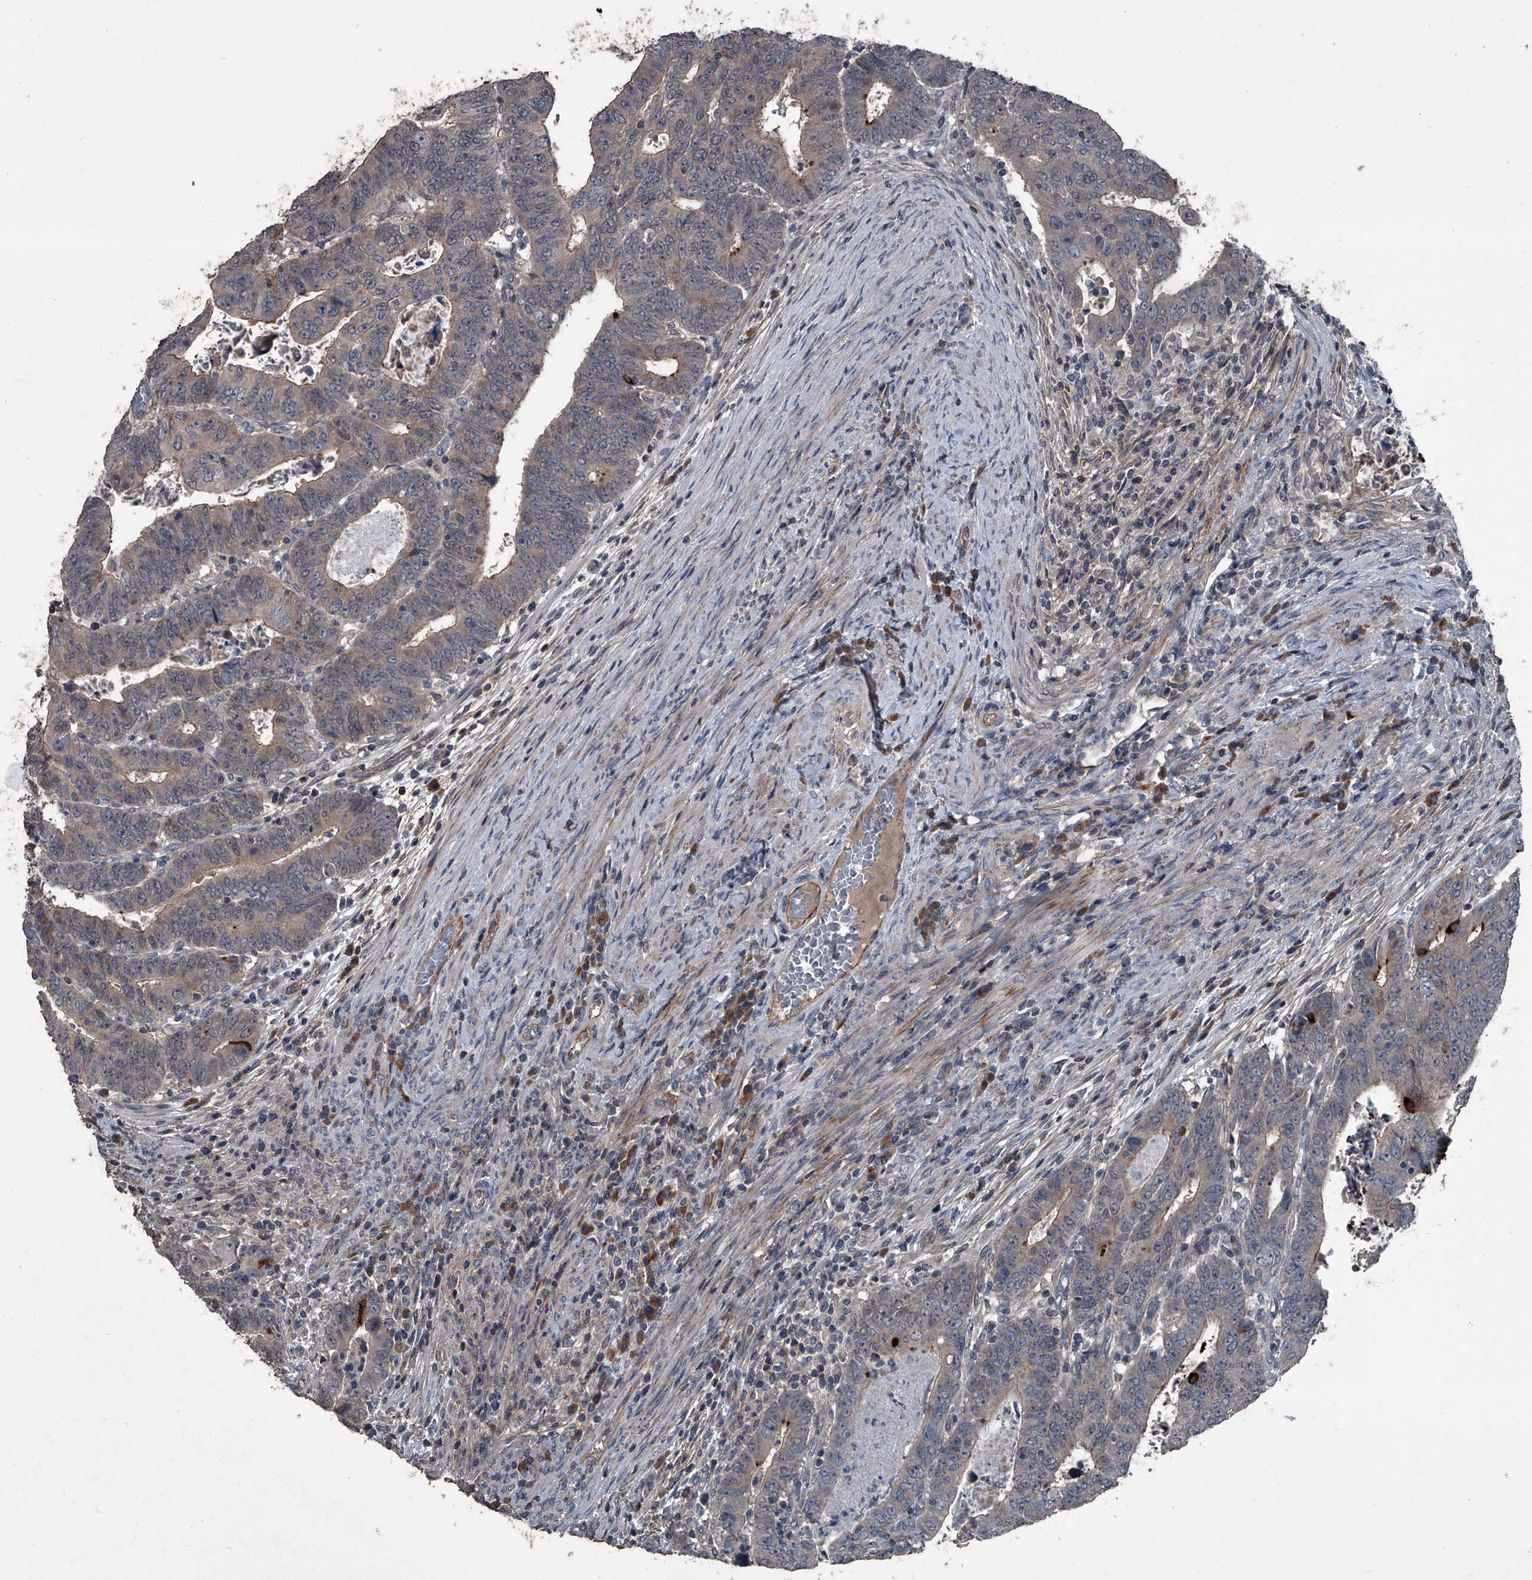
{"staining": {"intensity": "moderate", "quantity": "<25%", "location": "cytoplasmic/membranous"}, "tissue": "colorectal cancer", "cell_type": "Tumor cells", "image_type": "cancer", "snomed": [{"axis": "morphology", "description": "Normal tissue, NOS"}, {"axis": "morphology", "description": "Adenocarcinoma, NOS"}, {"axis": "topography", "description": "Rectum"}], "caption": "Immunohistochemistry (IHC) photomicrograph of human colorectal cancer (adenocarcinoma) stained for a protein (brown), which exhibits low levels of moderate cytoplasmic/membranous positivity in approximately <25% of tumor cells.", "gene": "OARD1", "patient": {"sex": "female", "age": 65}}